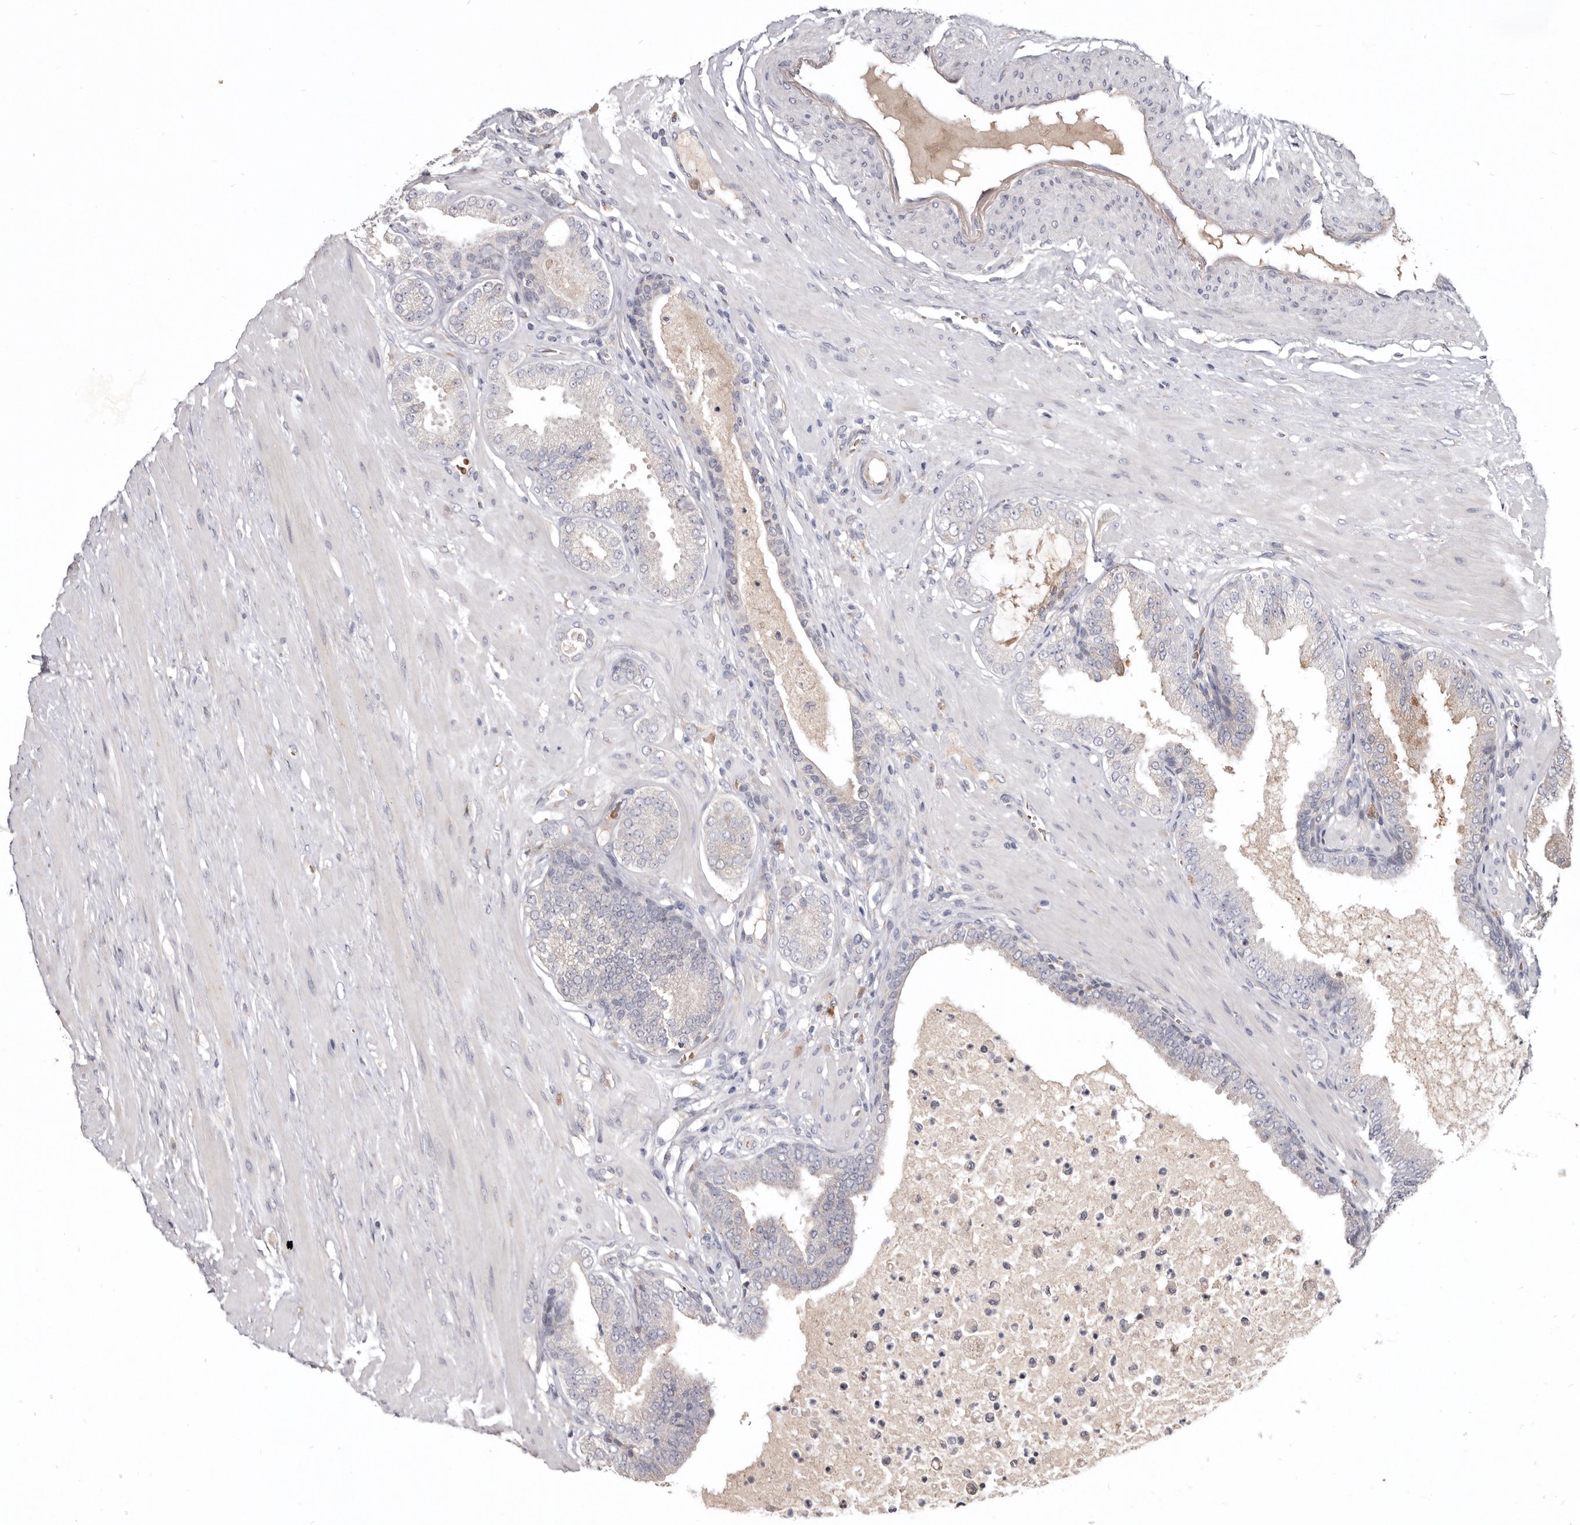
{"staining": {"intensity": "negative", "quantity": "none", "location": "none"}, "tissue": "prostate cancer", "cell_type": "Tumor cells", "image_type": "cancer", "snomed": [{"axis": "morphology", "description": "Adenocarcinoma, Low grade"}, {"axis": "topography", "description": "Prostate"}], "caption": "This is an immunohistochemistry image of low-grade adenocarcinoma (prostate). There is no expression in tumor cells.", "gene": "NENF", "patient": {"sex": "male", "age": 63}}